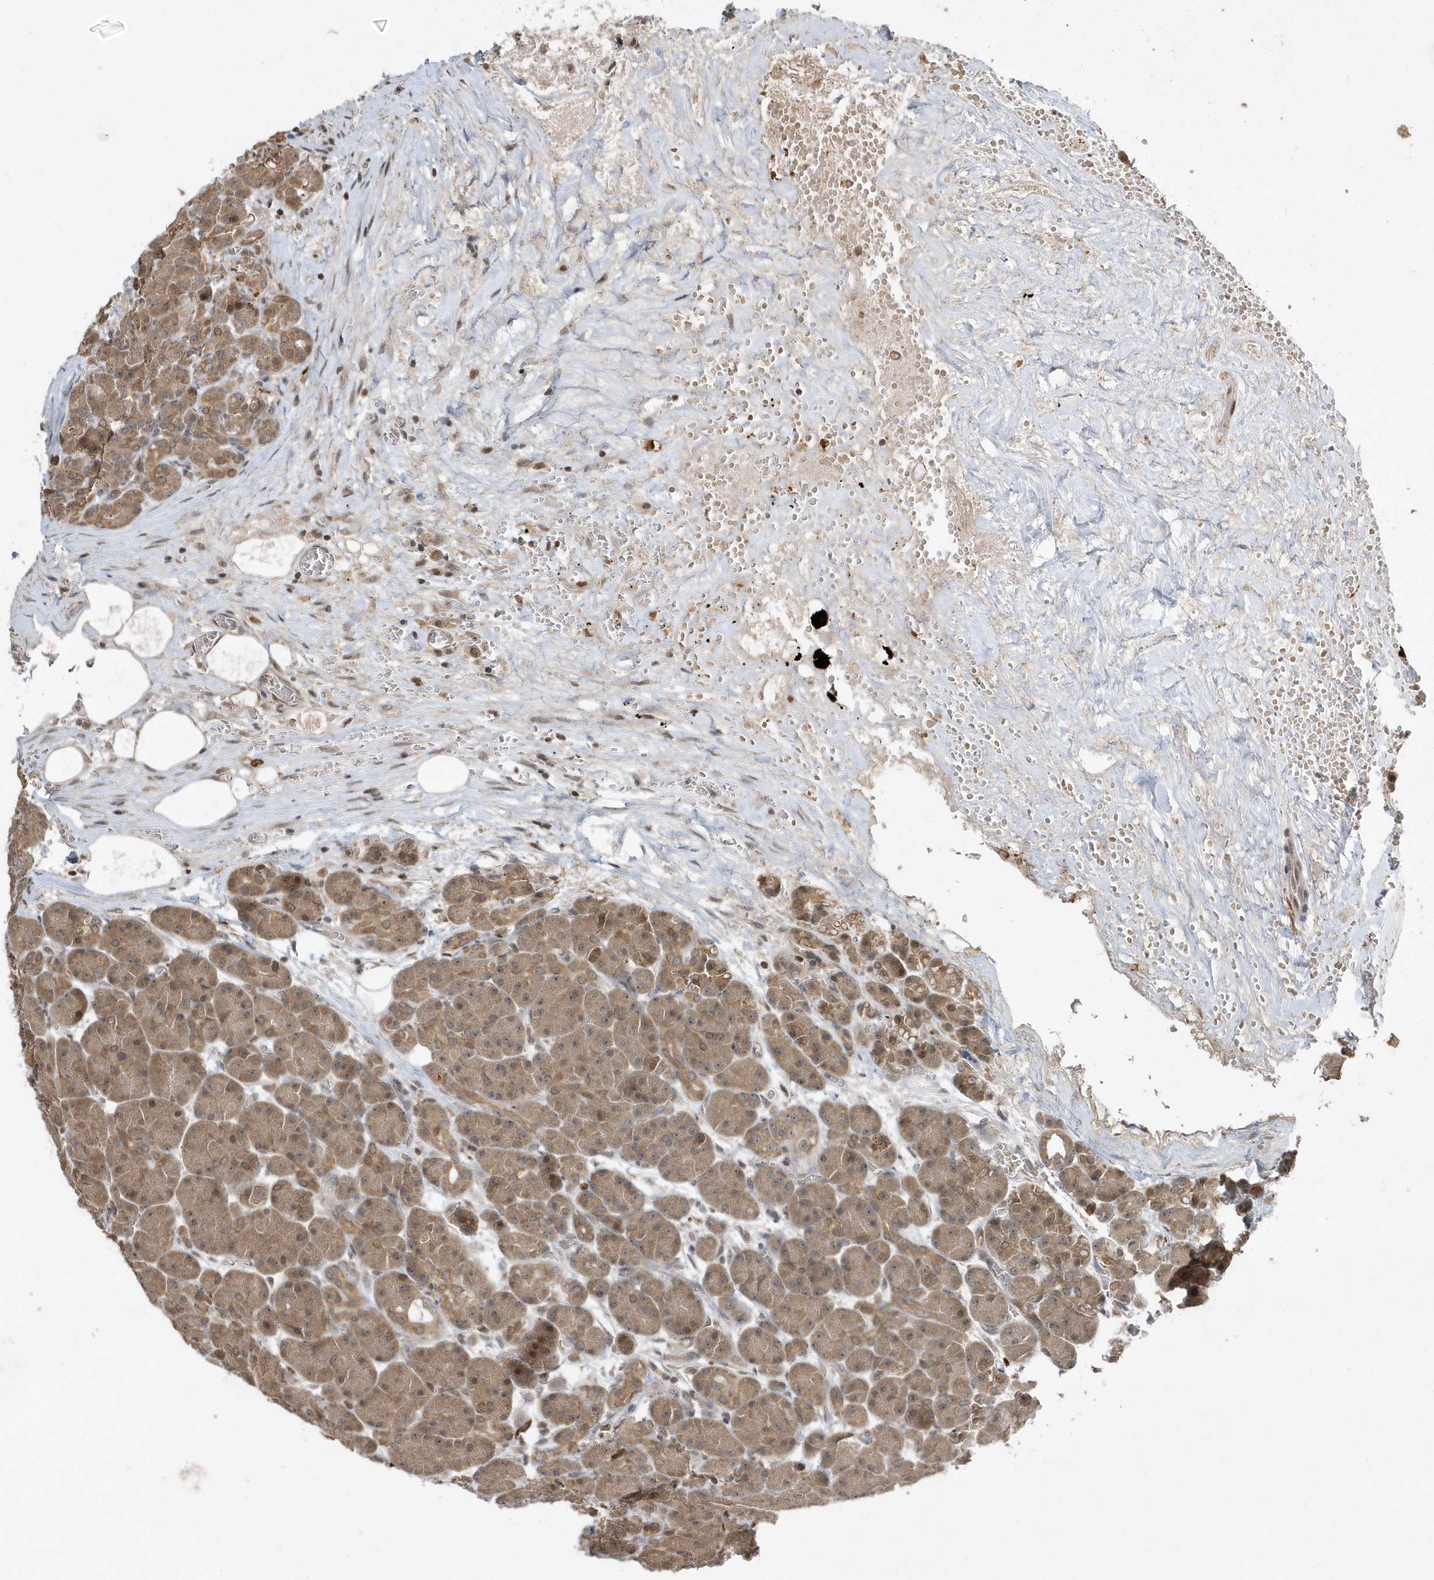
{"staining": {"intensity": "moderate", "quantity": ">75%", "location": "cytoplasmic/membranous"}, "tissue": "pancreas", "cell_type": "Exocrine glandular cells", "image_type": "normal", "snomed": [{"axis": "morphology", "description": "Normal tissue, NOS"}, {"axis": "topography", "description": "Pancreas"}], "caption": "About >75% of exocrine glandular cells in unremarkable pancreas reveal moderate cytoplasmic/membranous protein expression as visualized by brown immunohistochemical staining.", "gene": "EIF2B1", "patient": {"sex": "male", "age": 63}}